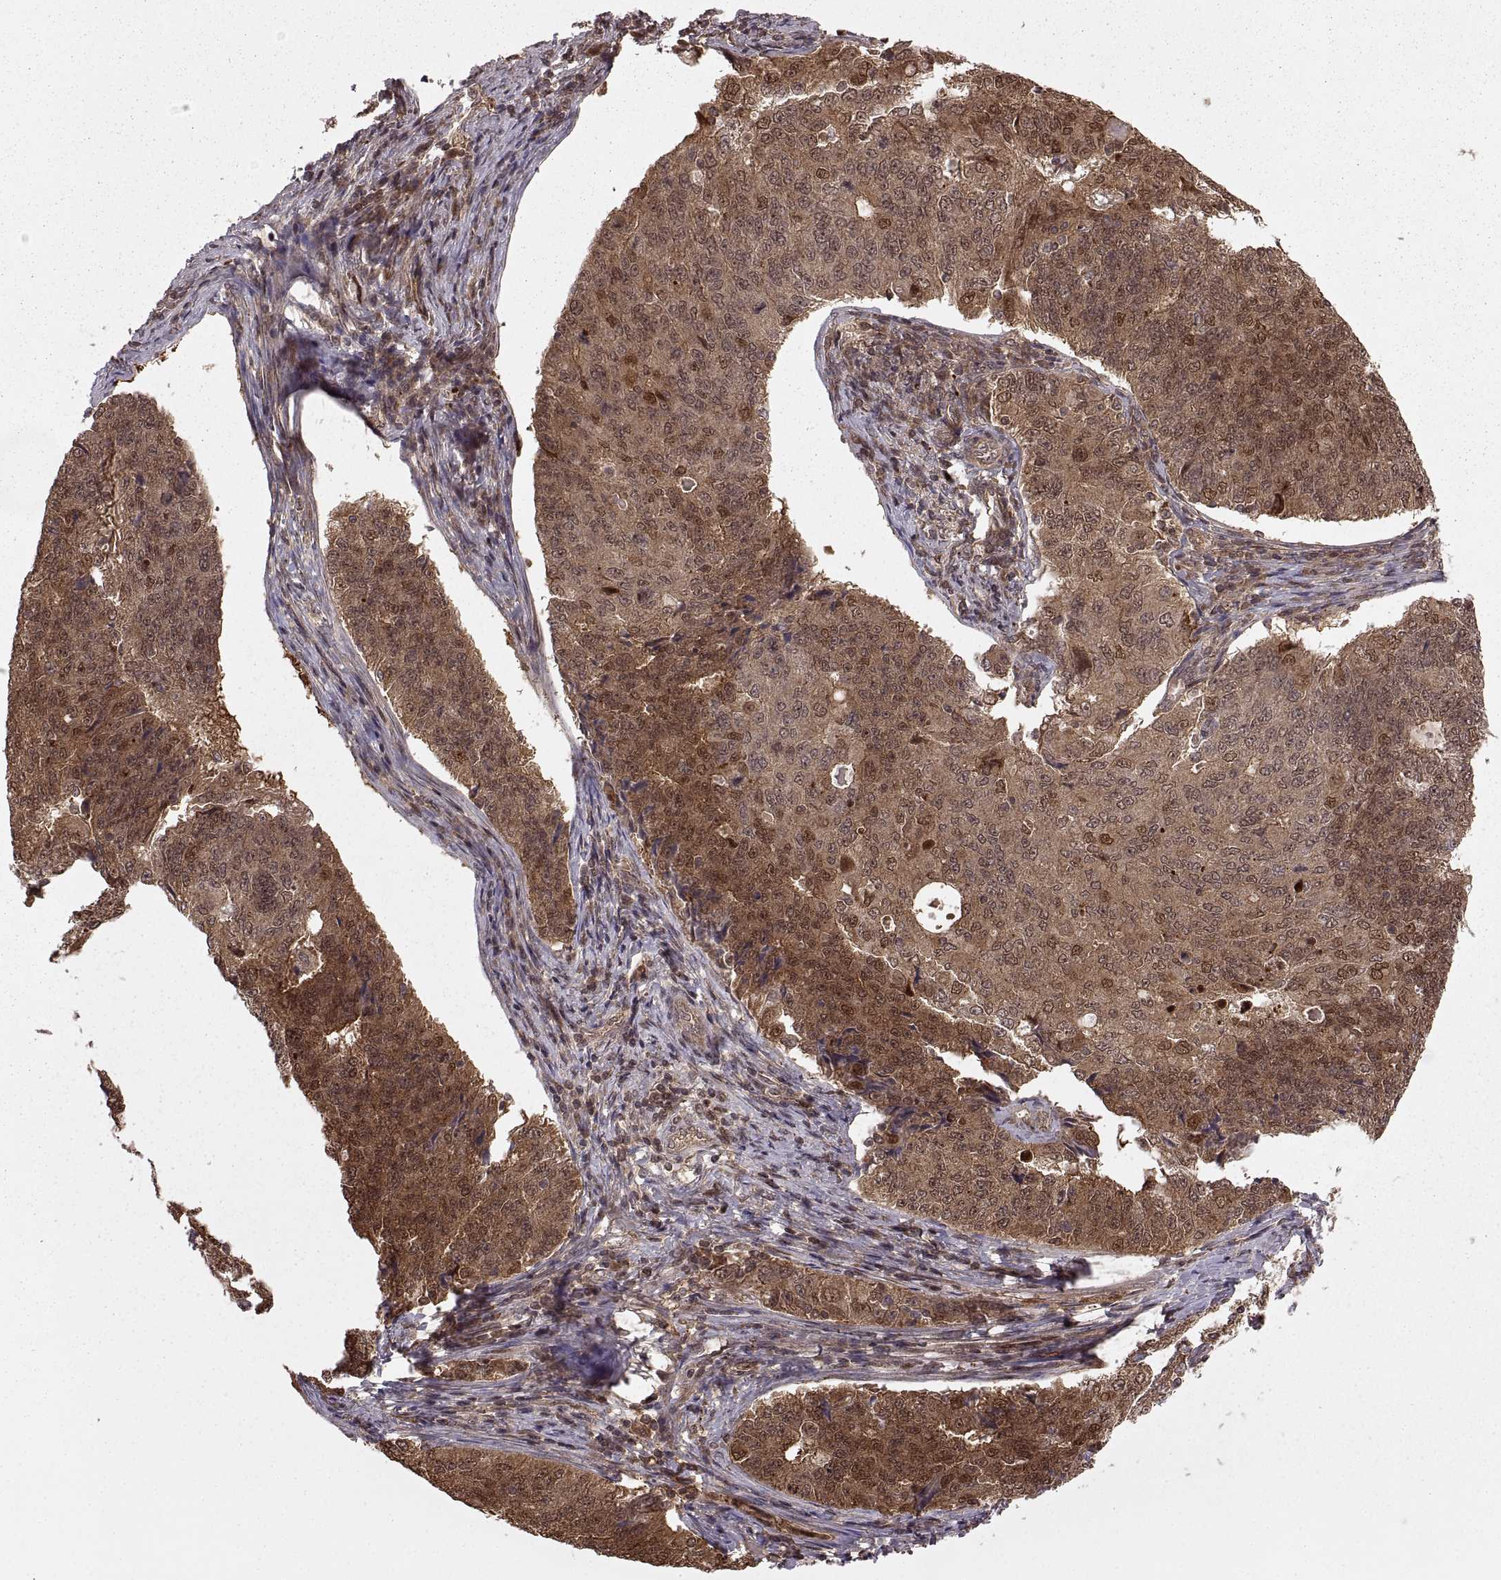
{"staining": {"intensity": "strong", "quantity": ">75%", "location": "cytoplasmic/membranous,nuclear"}, "tissue": "endometrial cancer", "cell_type": "Tumor cells", "image_type": "cancer", "snomed": [{"axis": "morphology", "description": "Adenocarcinoma, NOS"}, {"axis": "topography", "description": "Endometrium"}], "caption": "IHC photomicrograph of endometrial cancer stained for a protein (brown), which reveals high levels of strong cytoplasmic/membranous and nuclear expression in approximately >75% of tumor cells.", "gene": "DEDD", "patient": {"sex": "female", "age": 43}}